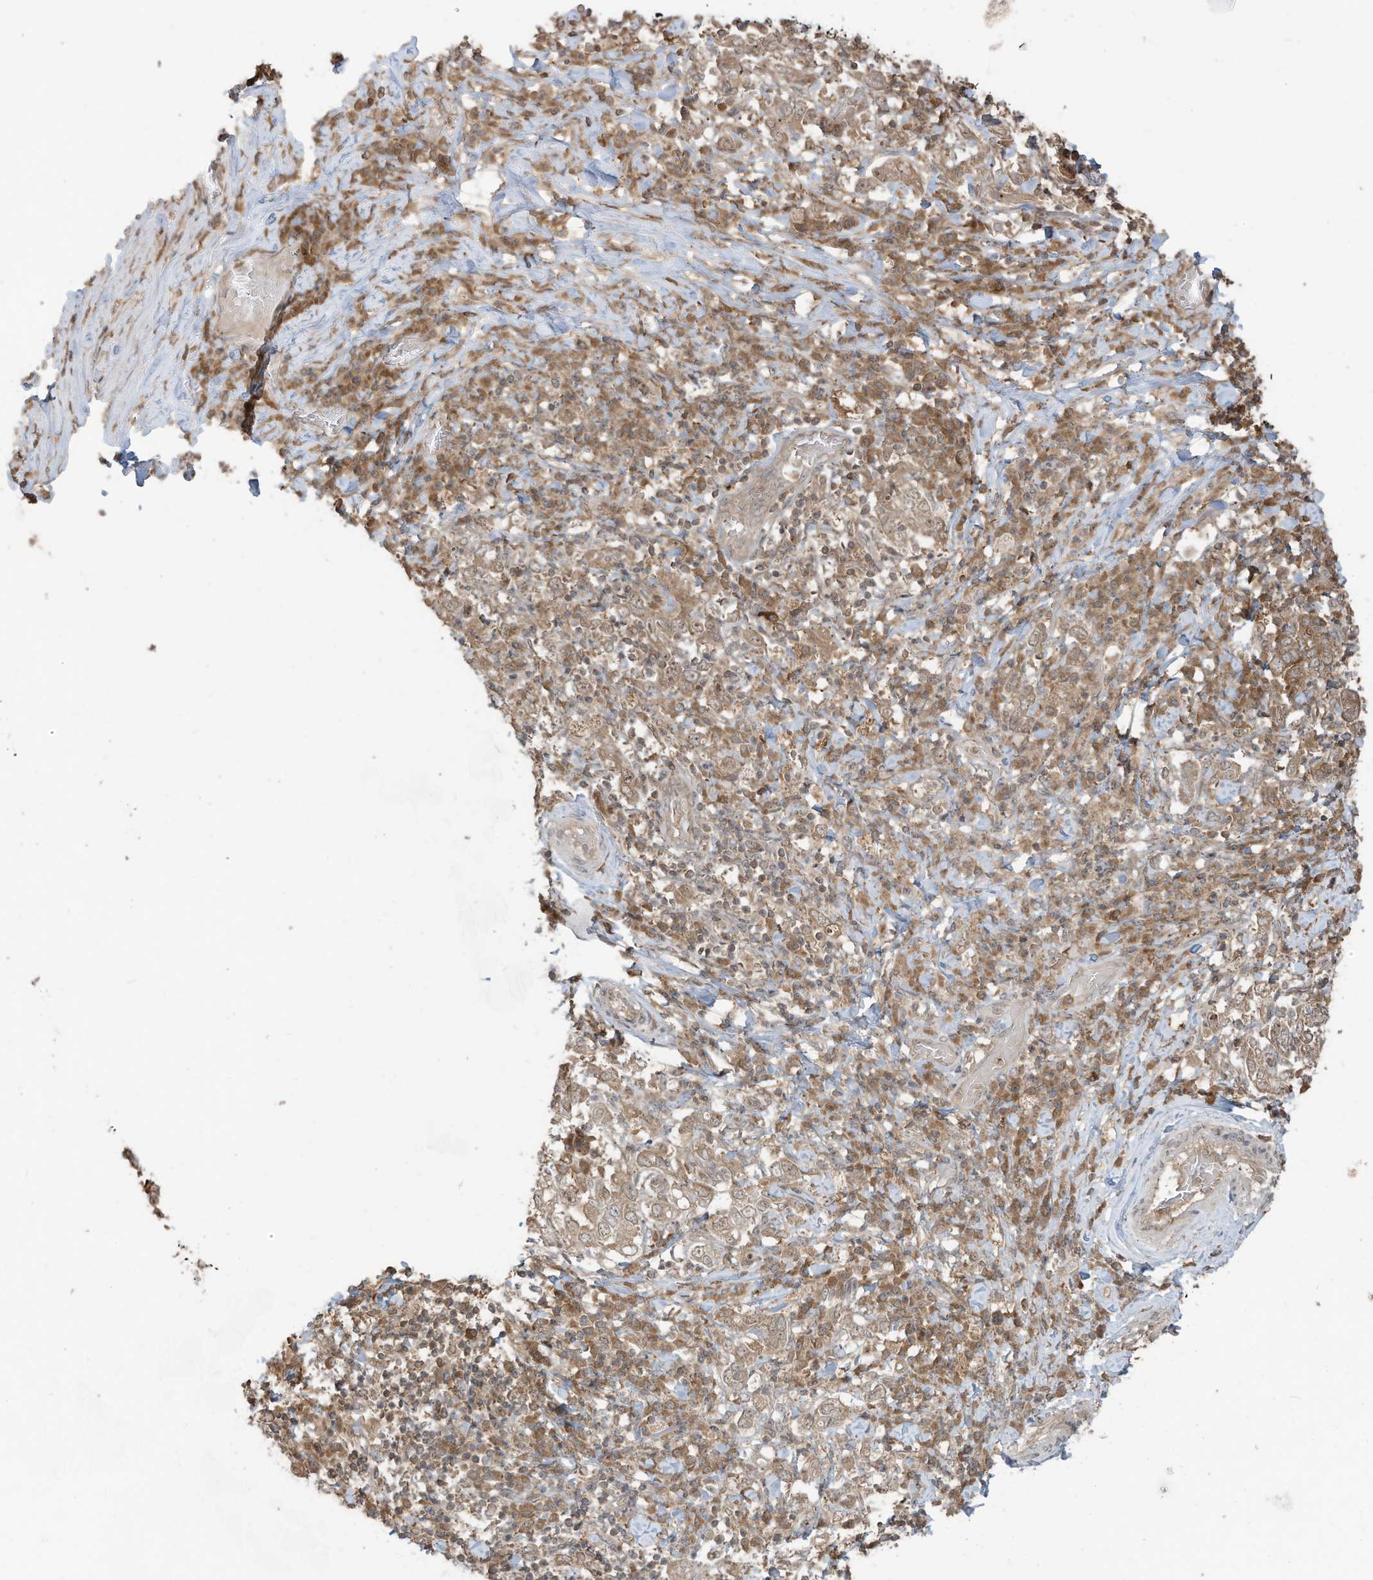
{"staining": {"intensity": "weak", "quantity": ">75%", "location": "cytoplasmic/membranous"}, "tissue": "stomach cancer", "cell_type": "Tumor cells", "image_type": "cancer", "snomed": [{"axis": "morphology", "description": "Adenocarcinoma, NOS"}, {"axis": "topography", "description": "Stomach, upper"}], "caption": "Immunohistochemical staining of stomach cancer demonstrates low levels of weak cytoplasmic/membranous expression in about >75% of tumor cells. (DAB (3,3'-diaminobenzidine) IHC with brightfield microscopy, high magnification).", "gene": "CARF", "patient": {"sex": "male", "age": 62}}